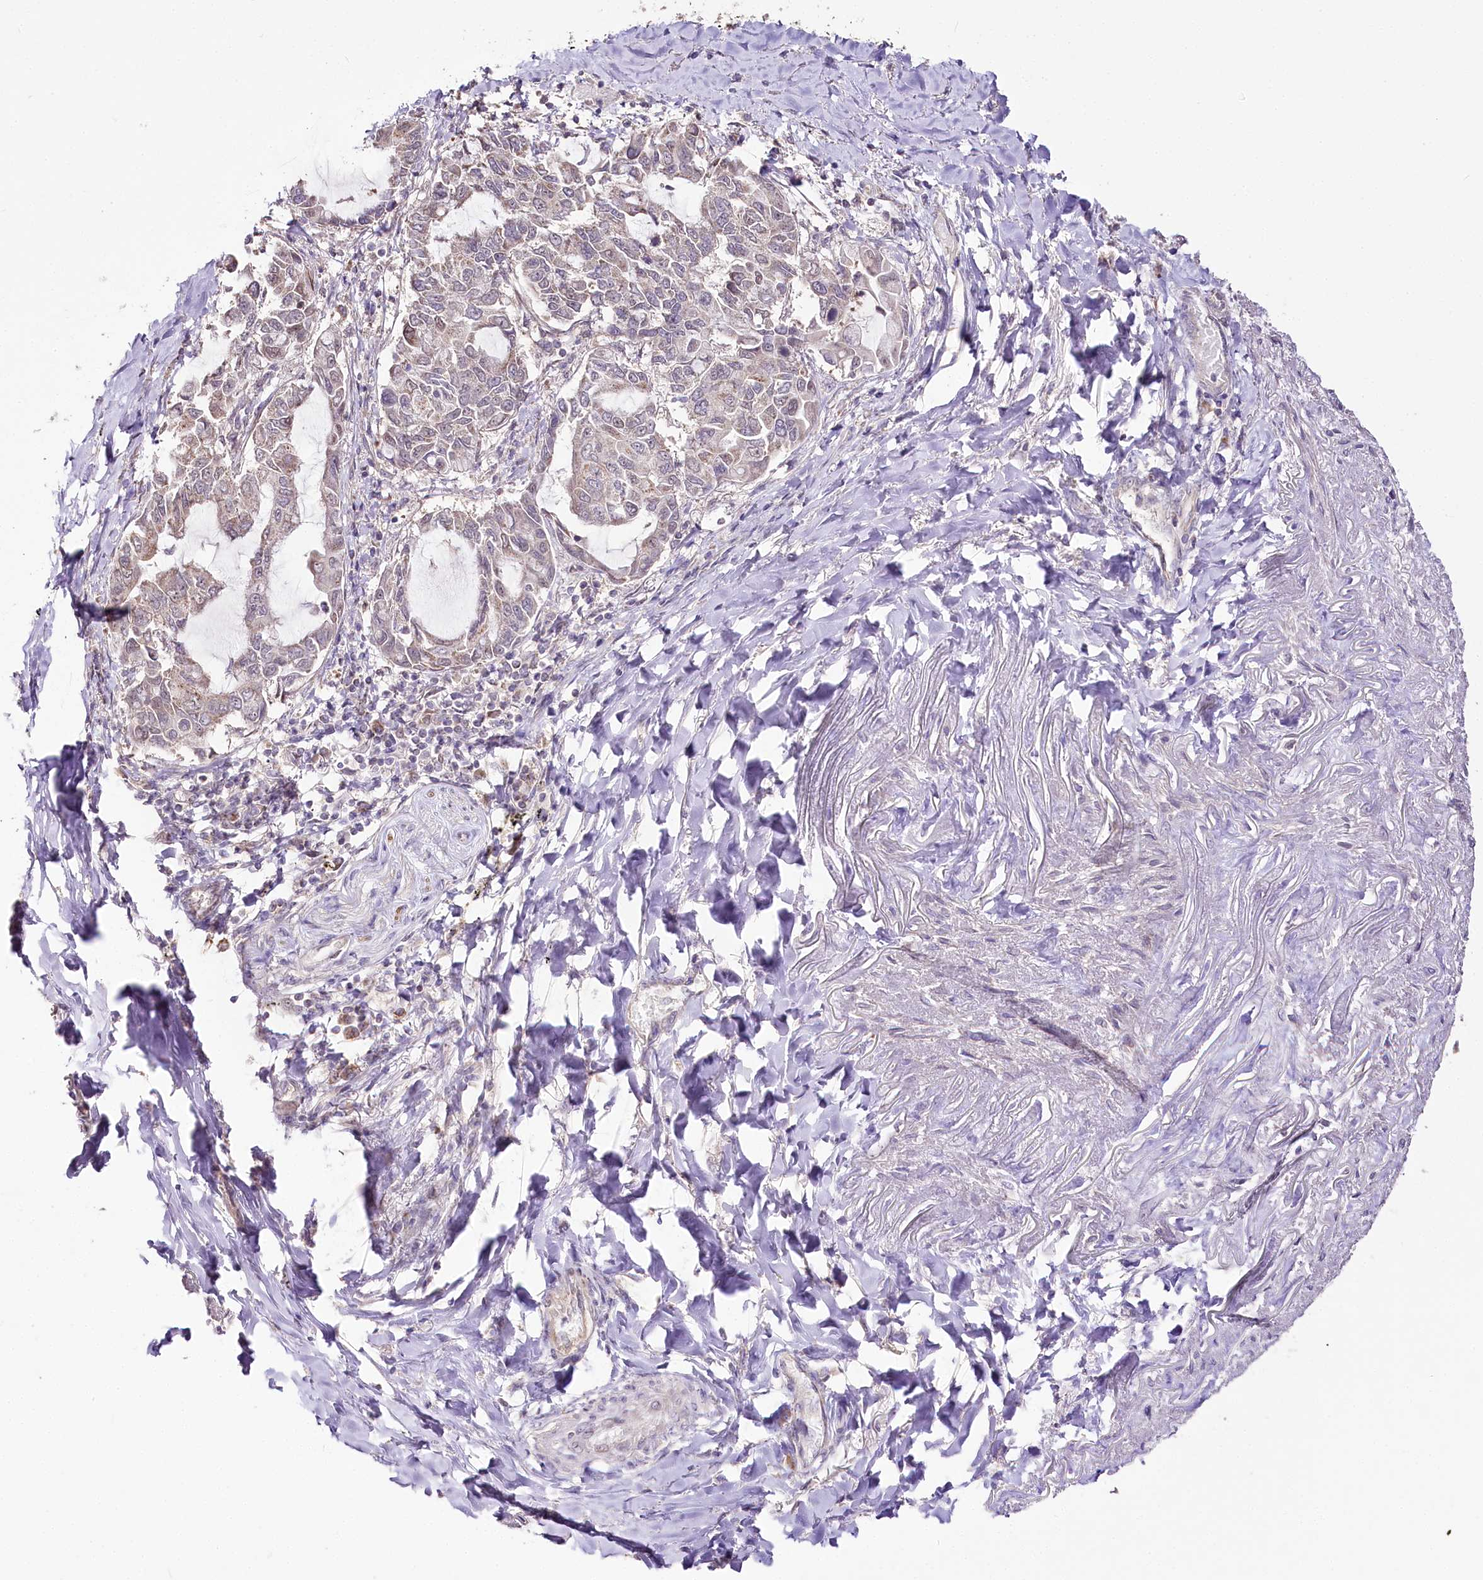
{"staining": {"intensity": "weak", "quantity": "<25%", "location": "cytoplasmic/membranous"}, "tissue": "lung cancer", "cell_type": "Tumor cells", "image_type": "cancer", "snomed": [{"axis": "morphology", "description": "Adenocarcinoma, NOS"}, {"axis": "topography", "description": "Lung"}], "caption": "An immunohistochemistry (IHC) micrograph of lung cancer (adenocarcinoma) is shown. There is no staining in tumor cells of lung cancer (adenocarcinoma).", "gene": "ZNF226", "patient": {"sex": "male", "age": 64}}